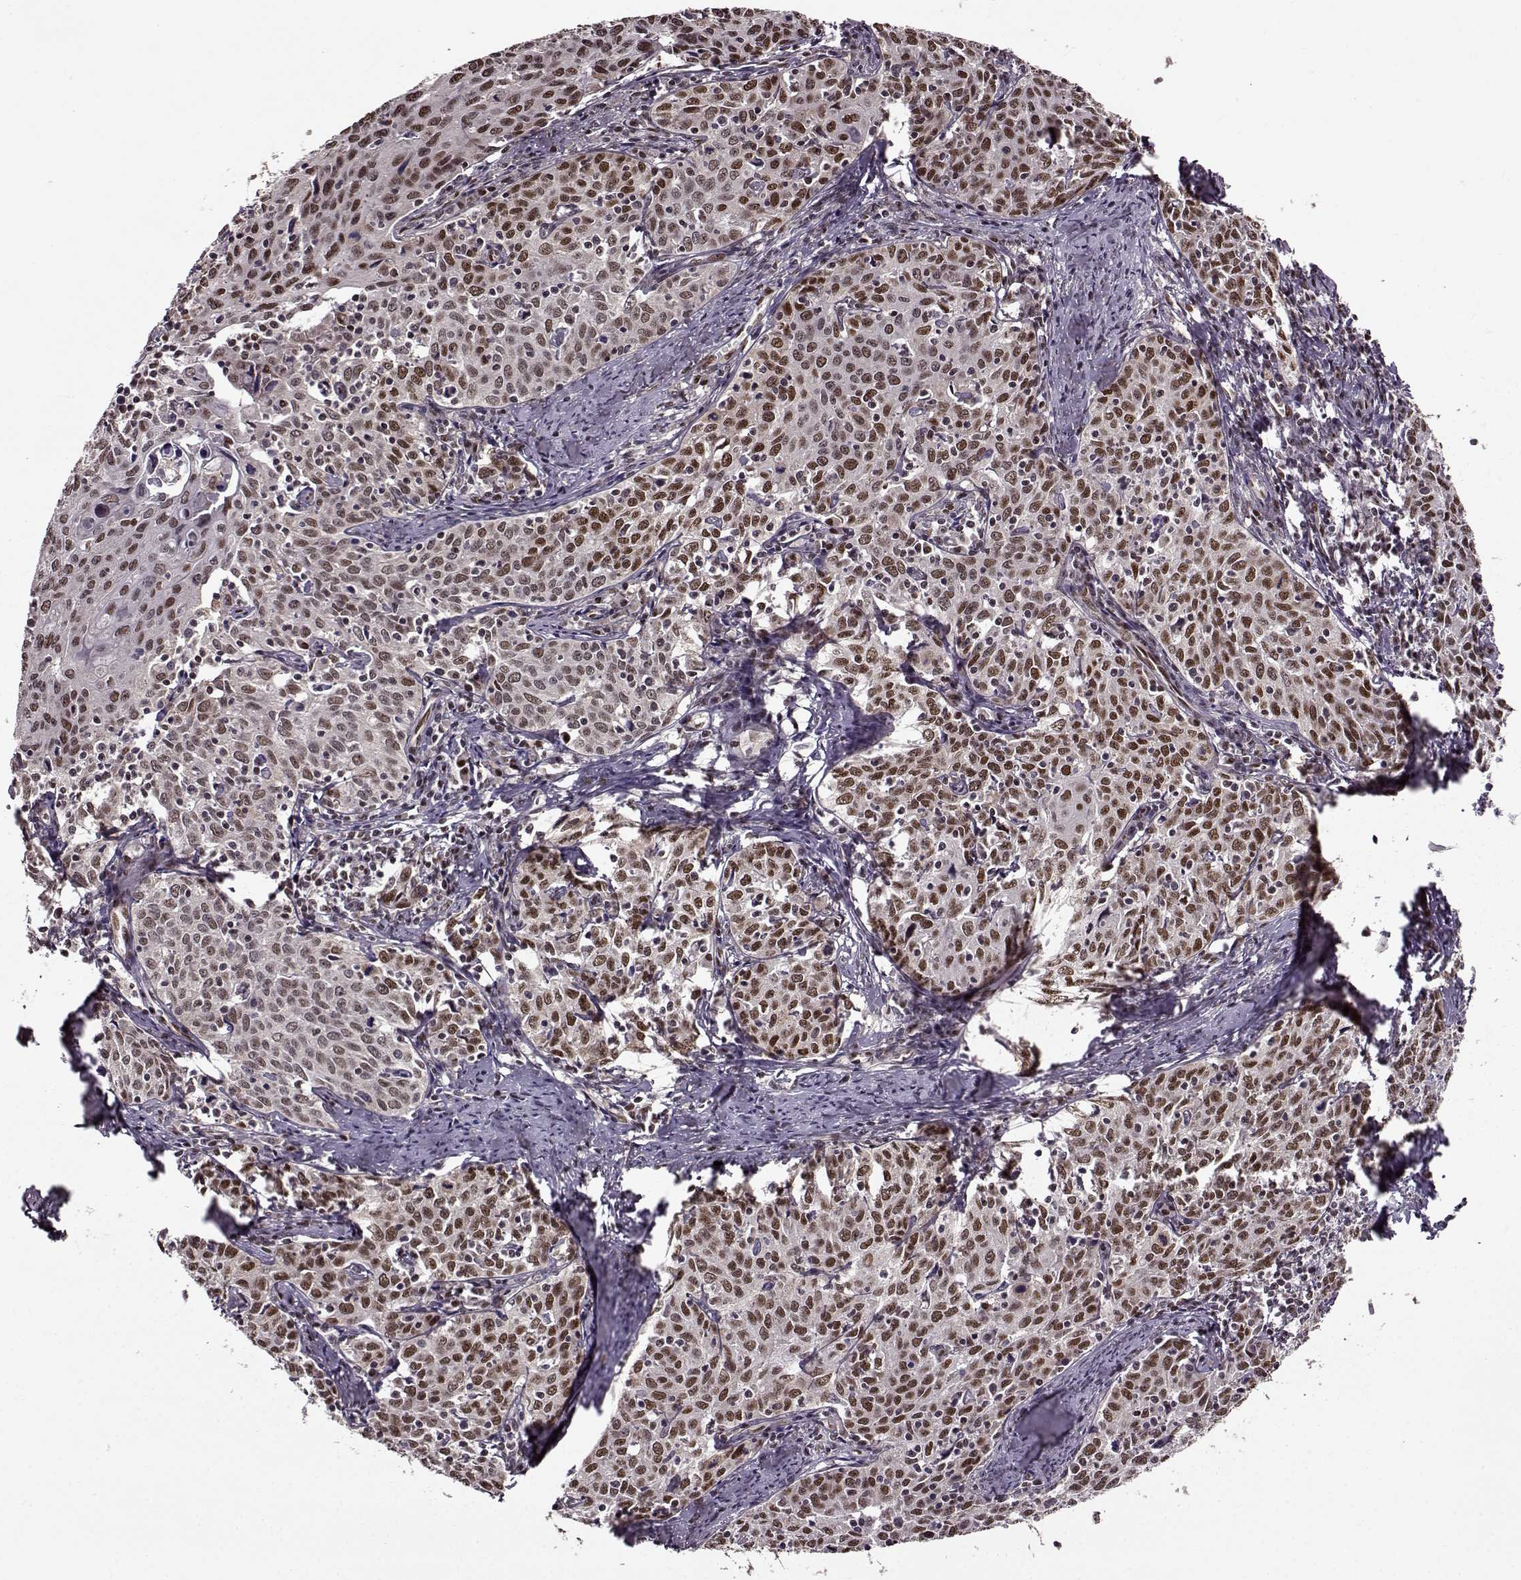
{"staining": {"intensity": "strong", "quantity": ">75%", "location": "nuclear"}, "tissue": "cervical cancer", "cell_type": "Tumor cells", "image_type": "cancer", "snomed": [{"axis": "morphology", "description": "Squamous cell carcinoma, NOS"}, {"axis": "topography", "description": "Cervix"}], "caption": "This is an image of immunohistochemistry staining of squamous cell carcinoma (cervical), which shows strong staining in the nuclear of tumor cells.", "gene": "FTO", "patient": {"sex": "female", "age": 62}}